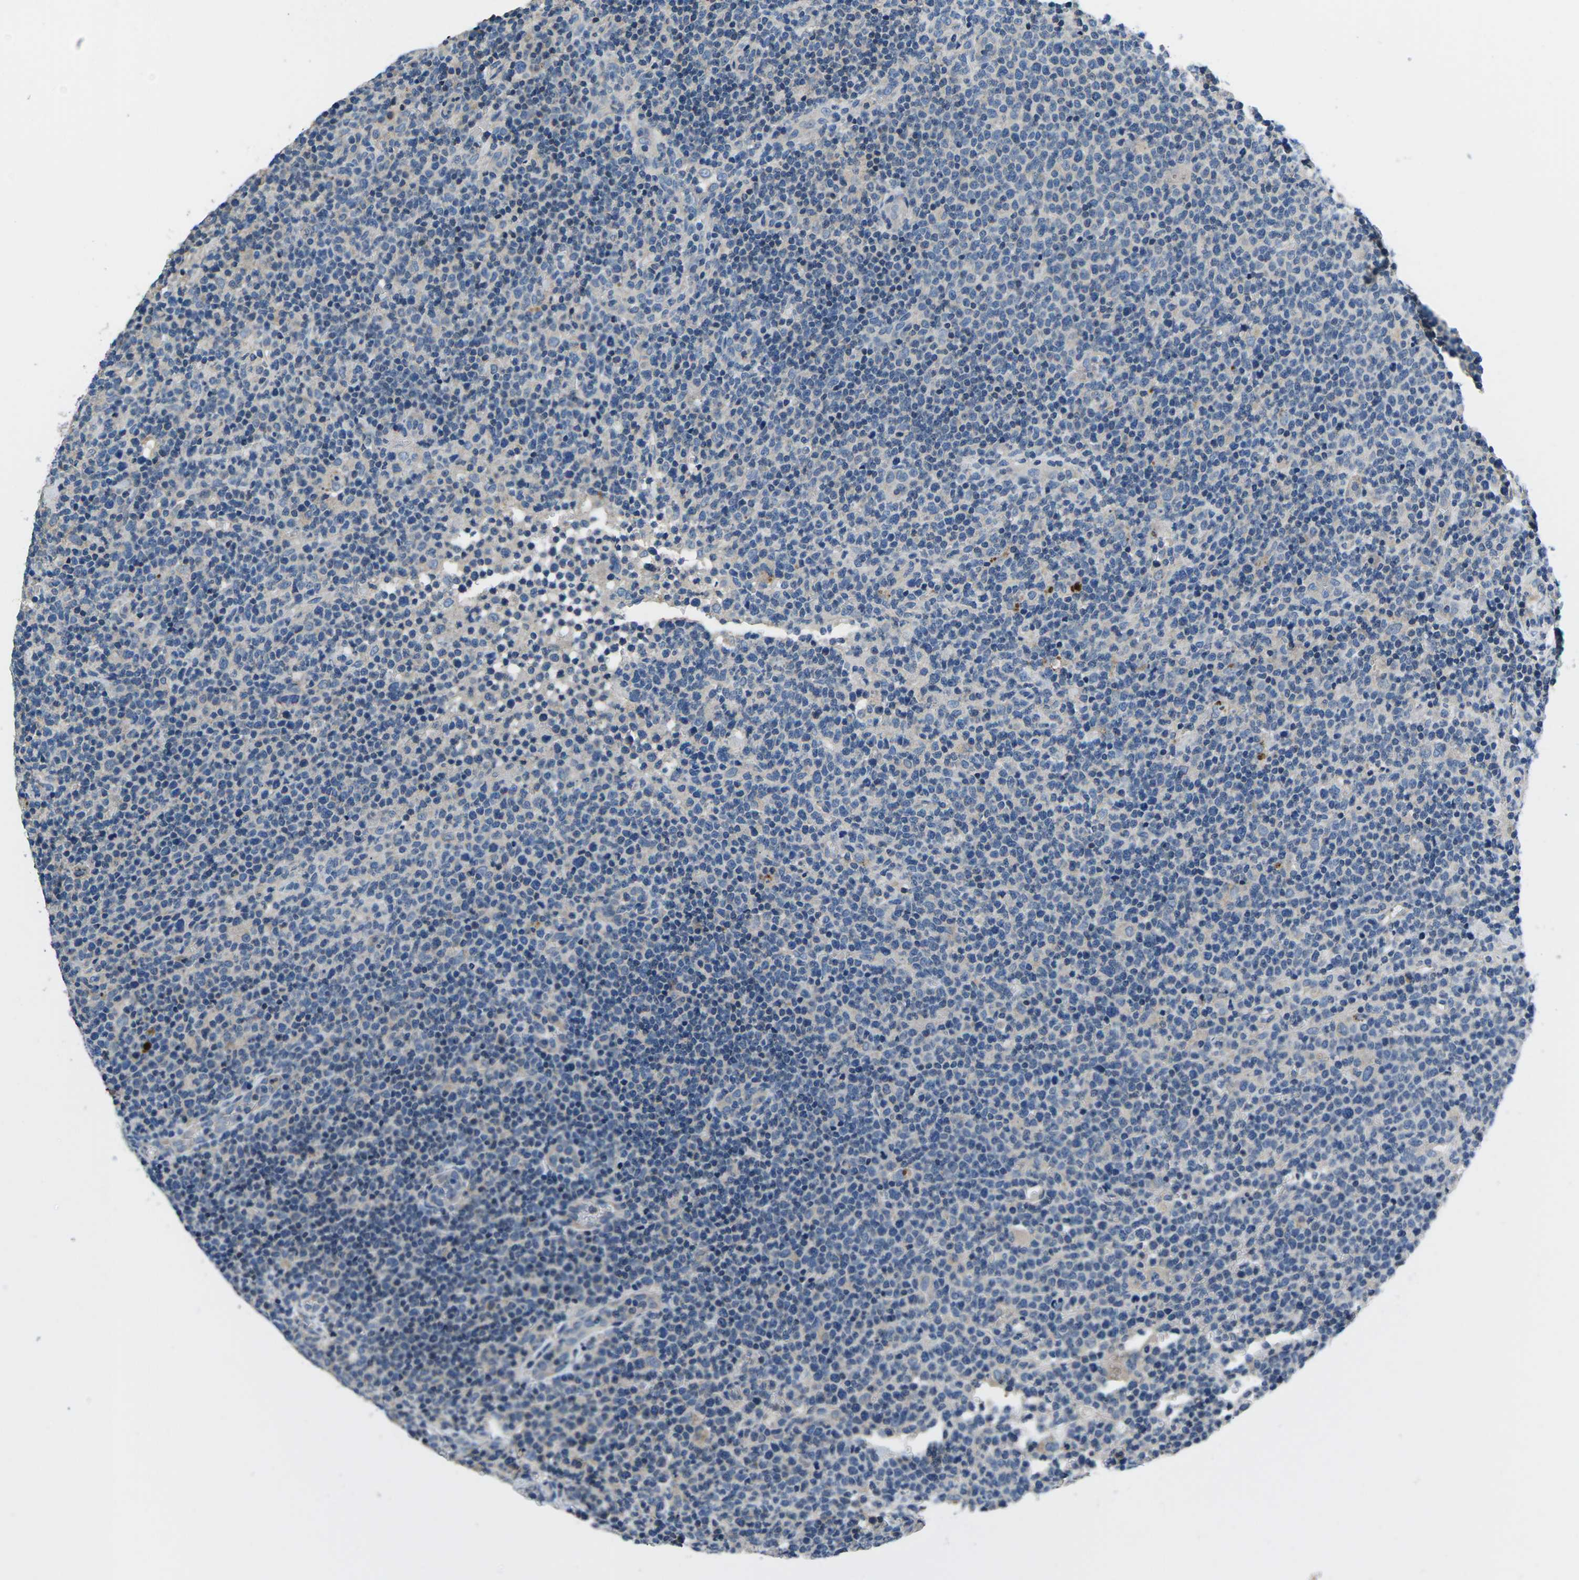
{"staining": {"intensity": "negative", "quantity": "none", "location": "none"}, "tissue": "lymphoma", "cell_type": "Tumor cells", "image_type": "cancer", "snomed": [{"axis": "morphology", "description": "Malignant lymphoma, non-Hodgkin's type, High grade"}, {"axis": "topography", "description": "Lymph node"}], "caption": "High magnification brightfield microscopy of lymphoma stained with DAB (3,3'-diaminobenzidine) (brown) and counterstained with hematoxylin (blue): tumor cells show no significant staining.", "gene": "PDCD6IP", "patient": {"sex": "male", "age": 61}}